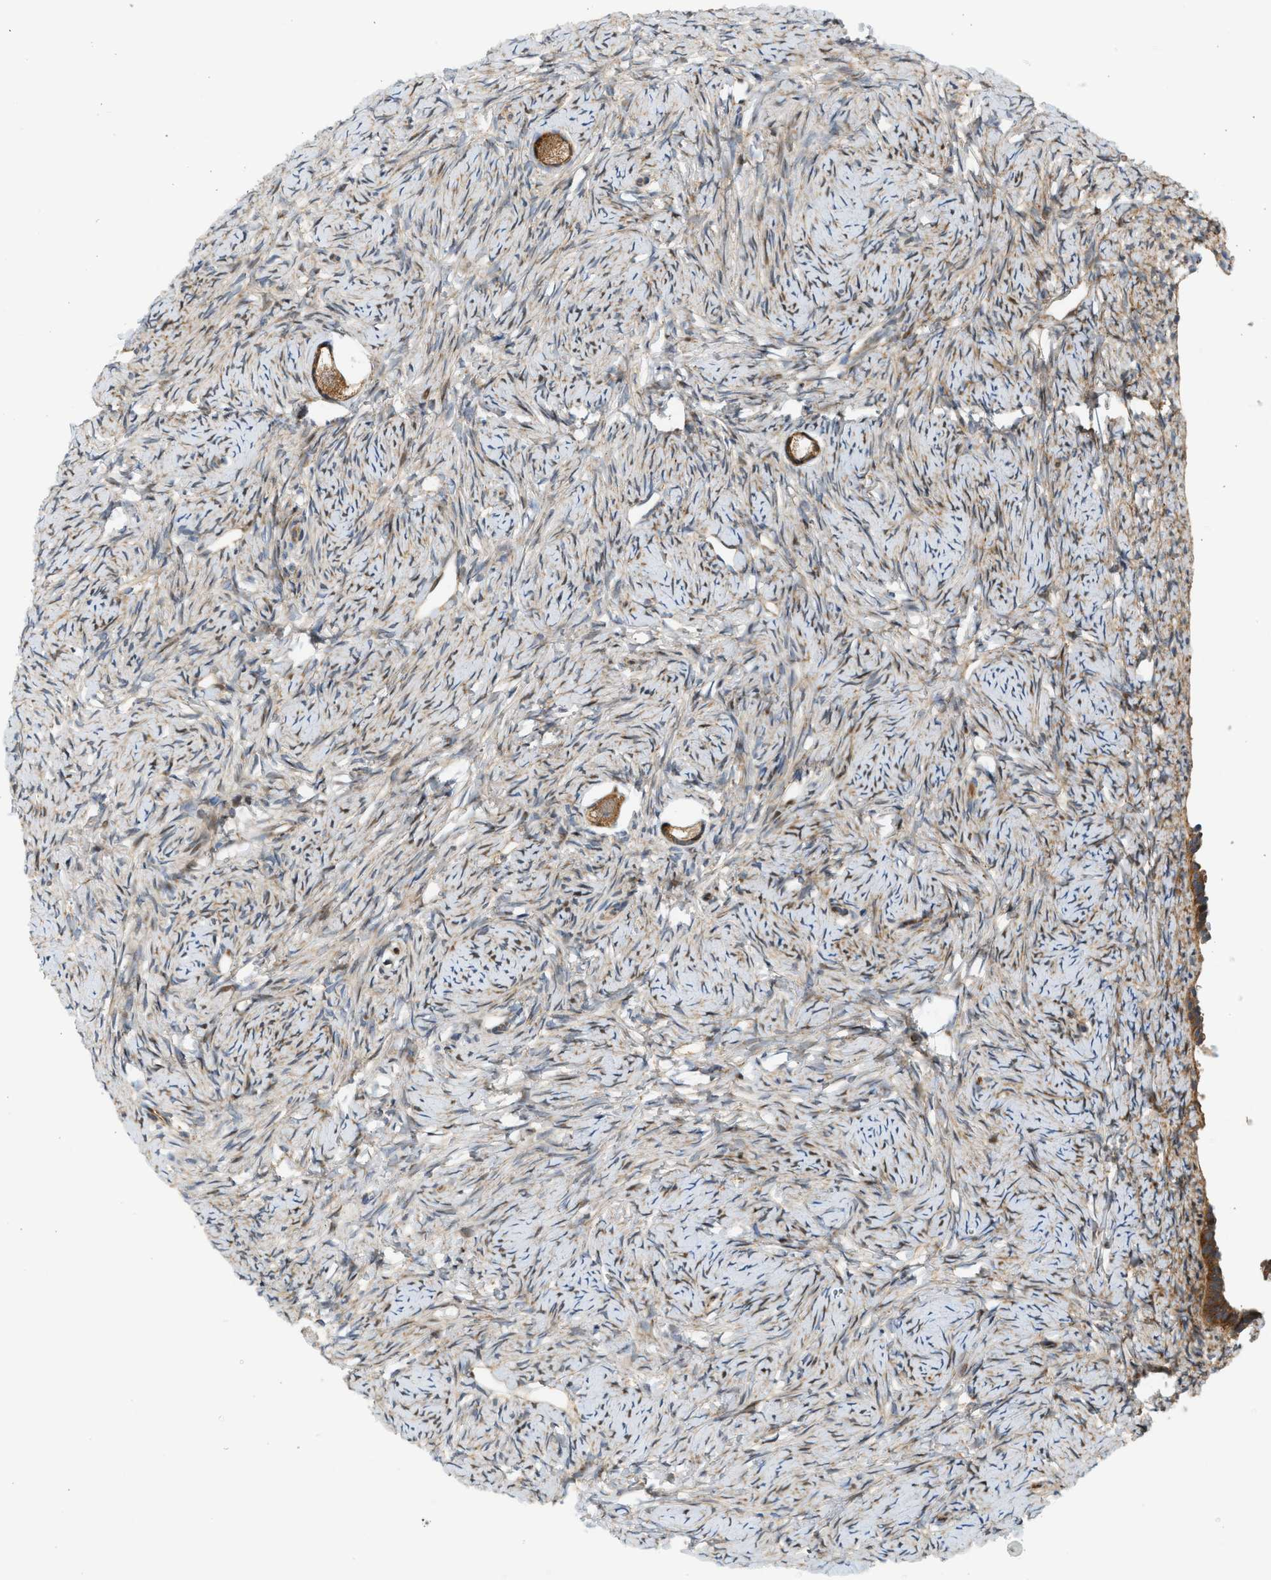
{"staining": {"intensity": "moderate", "quantity": ">75%", "location": "cytoplasmic/membranous"}, "tissue": "ovary", "cell_type": "Follicle cells", "image_type": "normal", "snomed": [{"axis": "morphology", "description": "Normal tissue, NOS"}, {"axis": "topography", "description": "Ovary"}], "caption": "Normal ovary shows moderate cytoplasmic/membranous staining in approximately >75% of follicle cells, visualized by immunohistochemistry.", "gene": "NRSN2", "patient": {"sex": "female", "age": 33}}